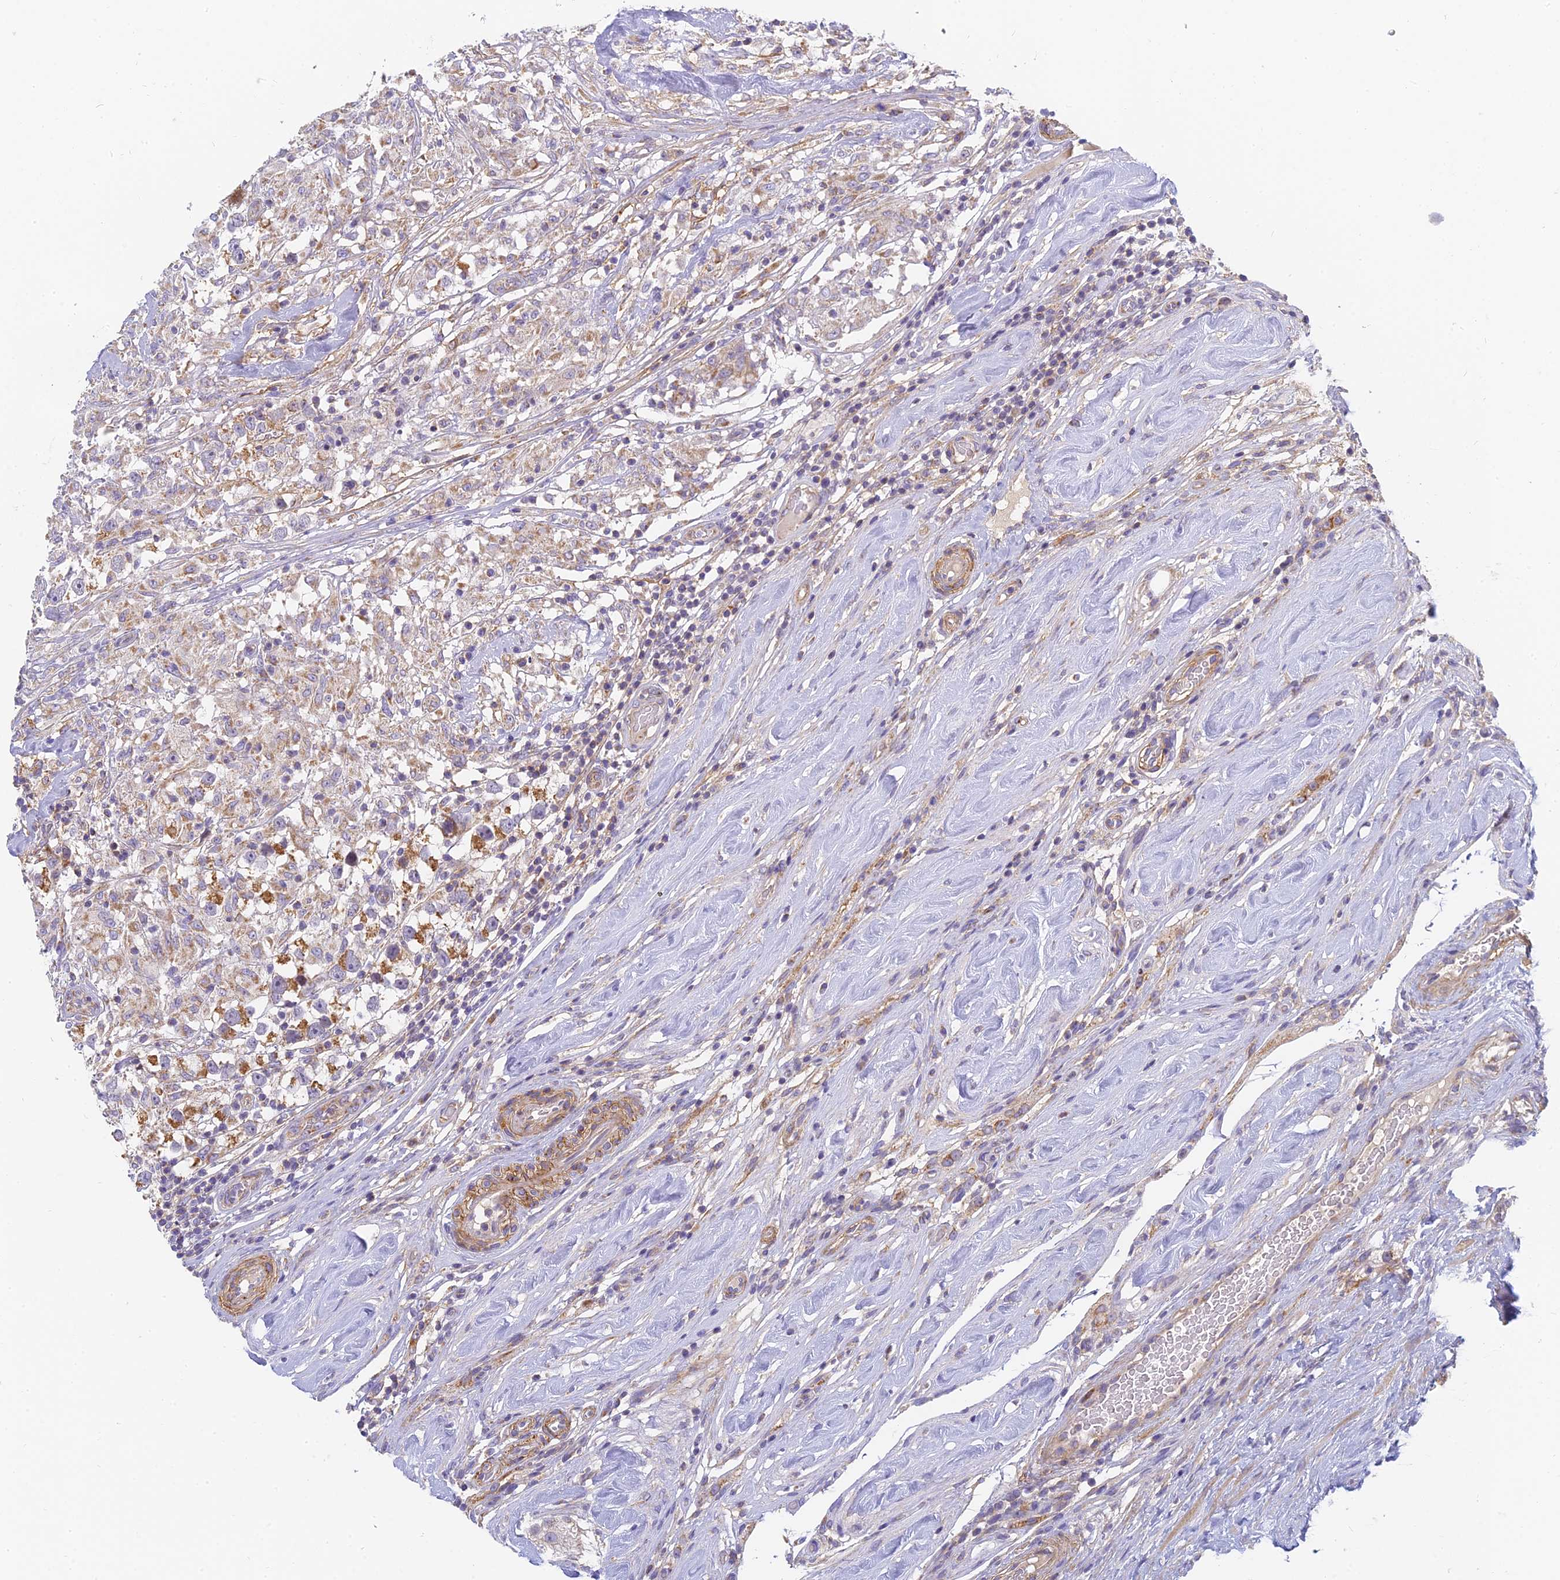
{"staining": {"intensity": "moderate", "quantity": ">75%", "location": "cytoplasmic/membranous"}, "tissue": "testis cancer", "cell_type": "Tumor cells", "image_type": "cancer", "snomed": [{"axis": "morphology", "description": "Seminoma, NOS"}, {"axis": "topography", "description": "Testis"}], "caption": "About >75% of tumor cells in human testis seminoma show moderate cytoplasmic/membranous protein expression as visualized by brown immunohistochemical staining.", "gene": "MRPL15", "patient": {"sex": "male", "age": 46}}